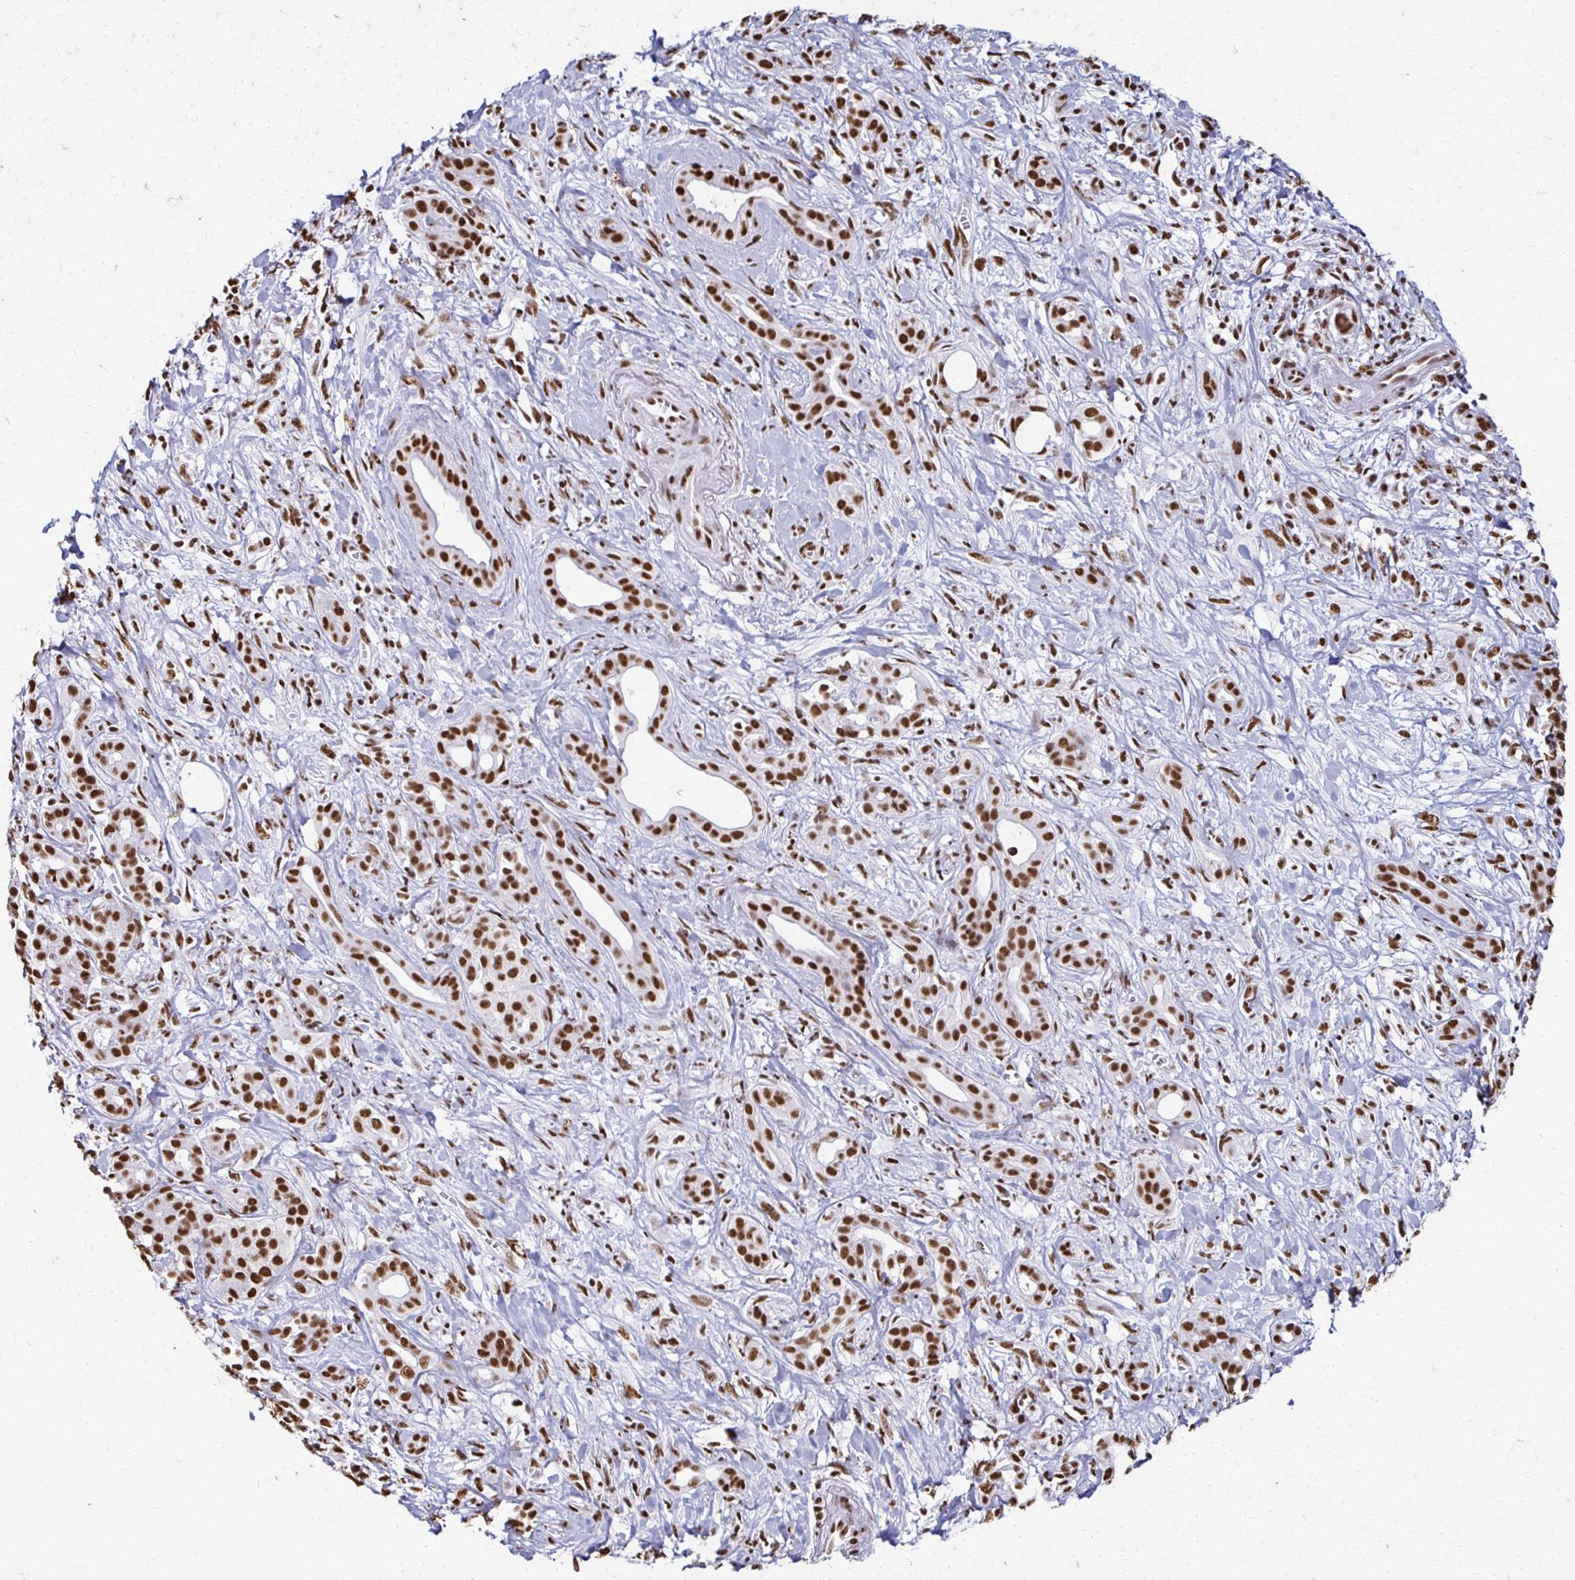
{"staining": {"intensity": "moderate", "quantity": ">75%", "location": "nuclear"}, "tissue": "pancreatic cancer", "cell_type": "Tumor cells", "image_type": "cancer", "snomed": [{"axis": "morphology", "description": "Adenocarcinoma, NOS"}, {"axis": "topography", "description": "Pancreas"}], "caption": "Immunohistochemical staining of pancreatic cancer exhibits medium levels of moderate nuclear protein expression in approximately >75% of tumor cells. (Brightfield microscopy of DAB IHC at high magnification).", "gene": "NONO", "patient": {"sex": "male", "age": 61}}